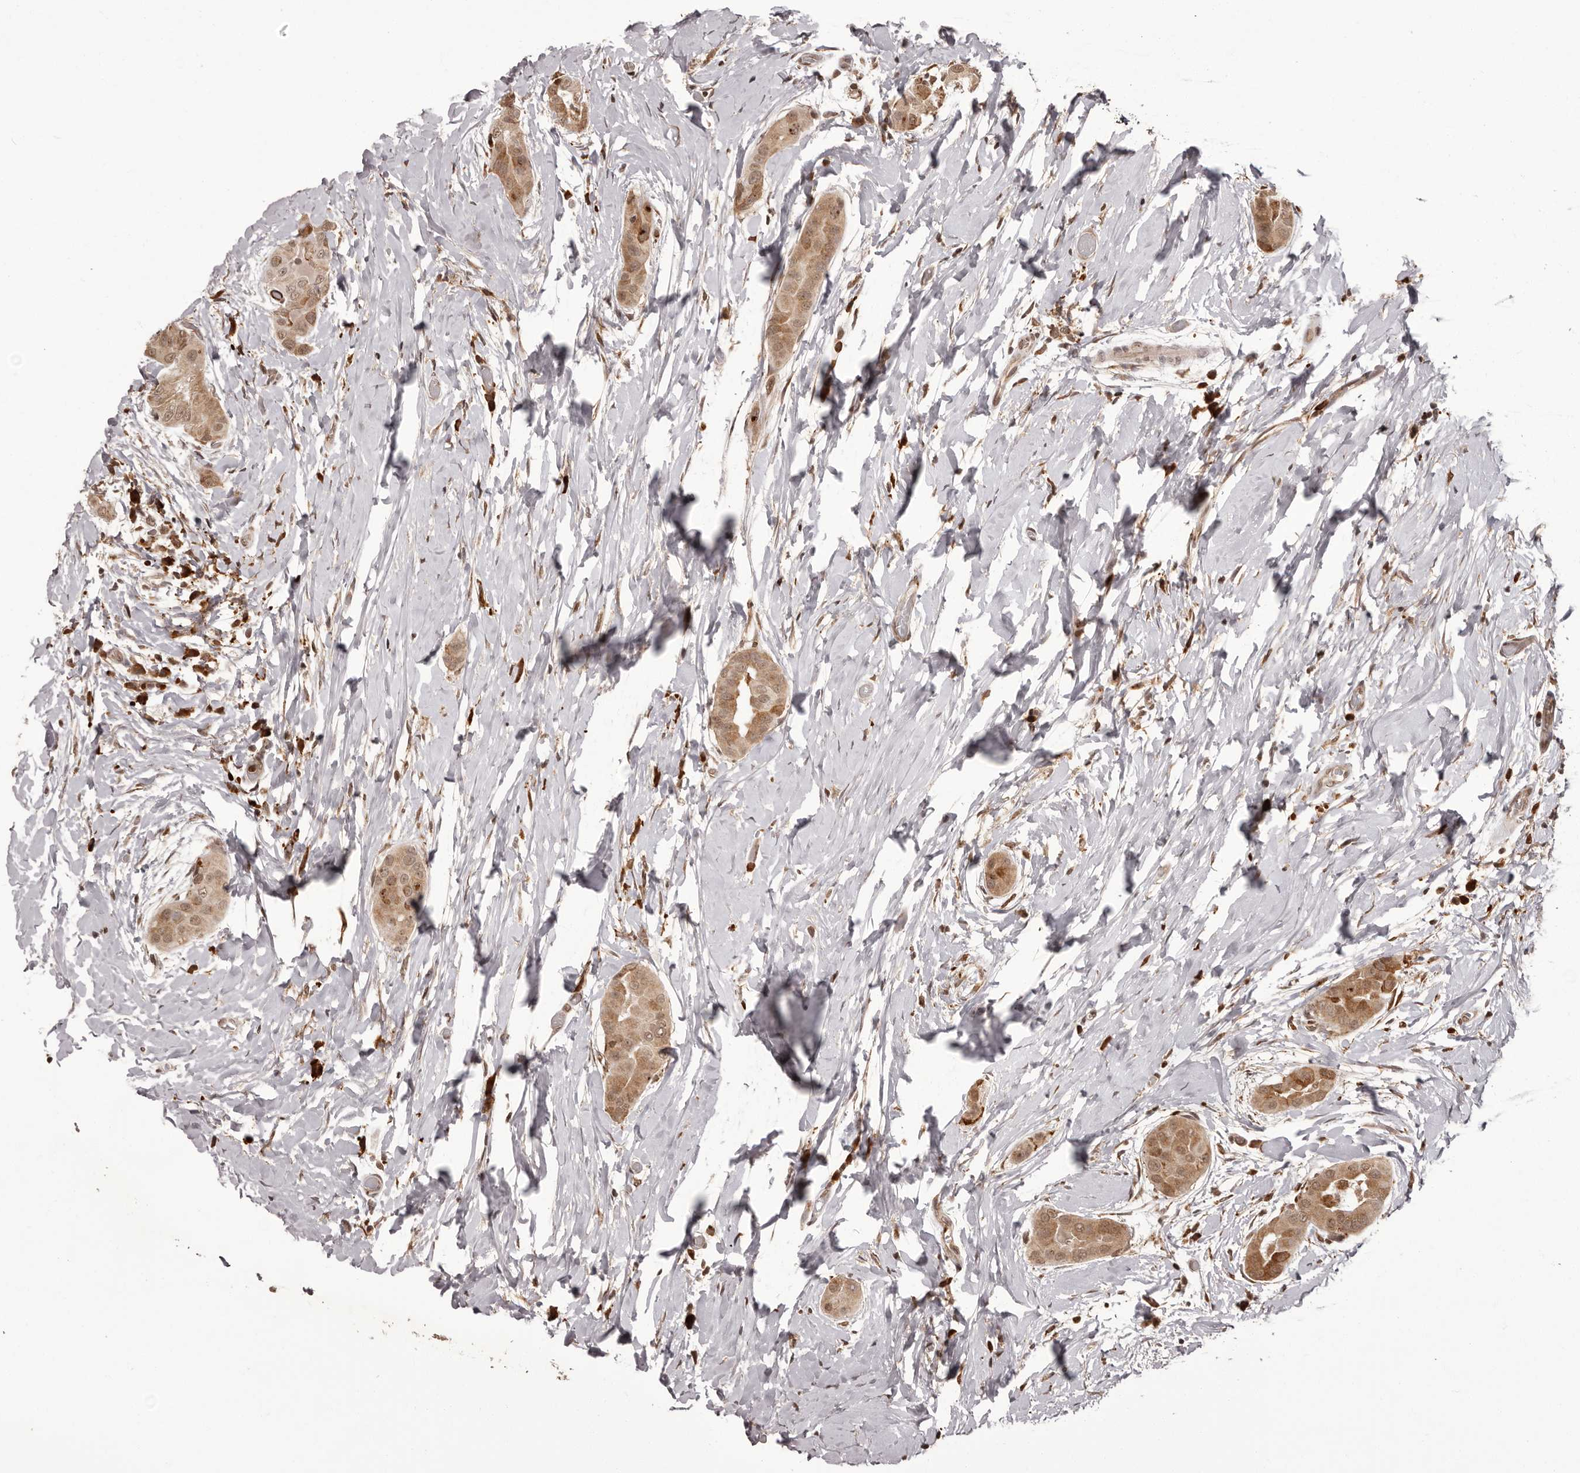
{"staining": {"intensity": "moderate", "quantity": ">75%", "location": "cytoplasmic/membranous"}, "tissue": "thyroid cancer", "cell_type": "Tumor cells", "image_type": "cancer", "snomed": [{"axis": "morphology", "description": "Papillary adenocarcinoma, NOS"}, {"axis": "topography", "description": "Thyroid gland"}], "caption": "Immunohistochemistry (DAB (3,3'-diaminobenzidine)) staining of thyroid cancer displays moderate cytoplasmic/membranous protein staining in about >75% of tumor cells.", "gene": "IL32", "patient": {"sex": "male", "age": 33}}